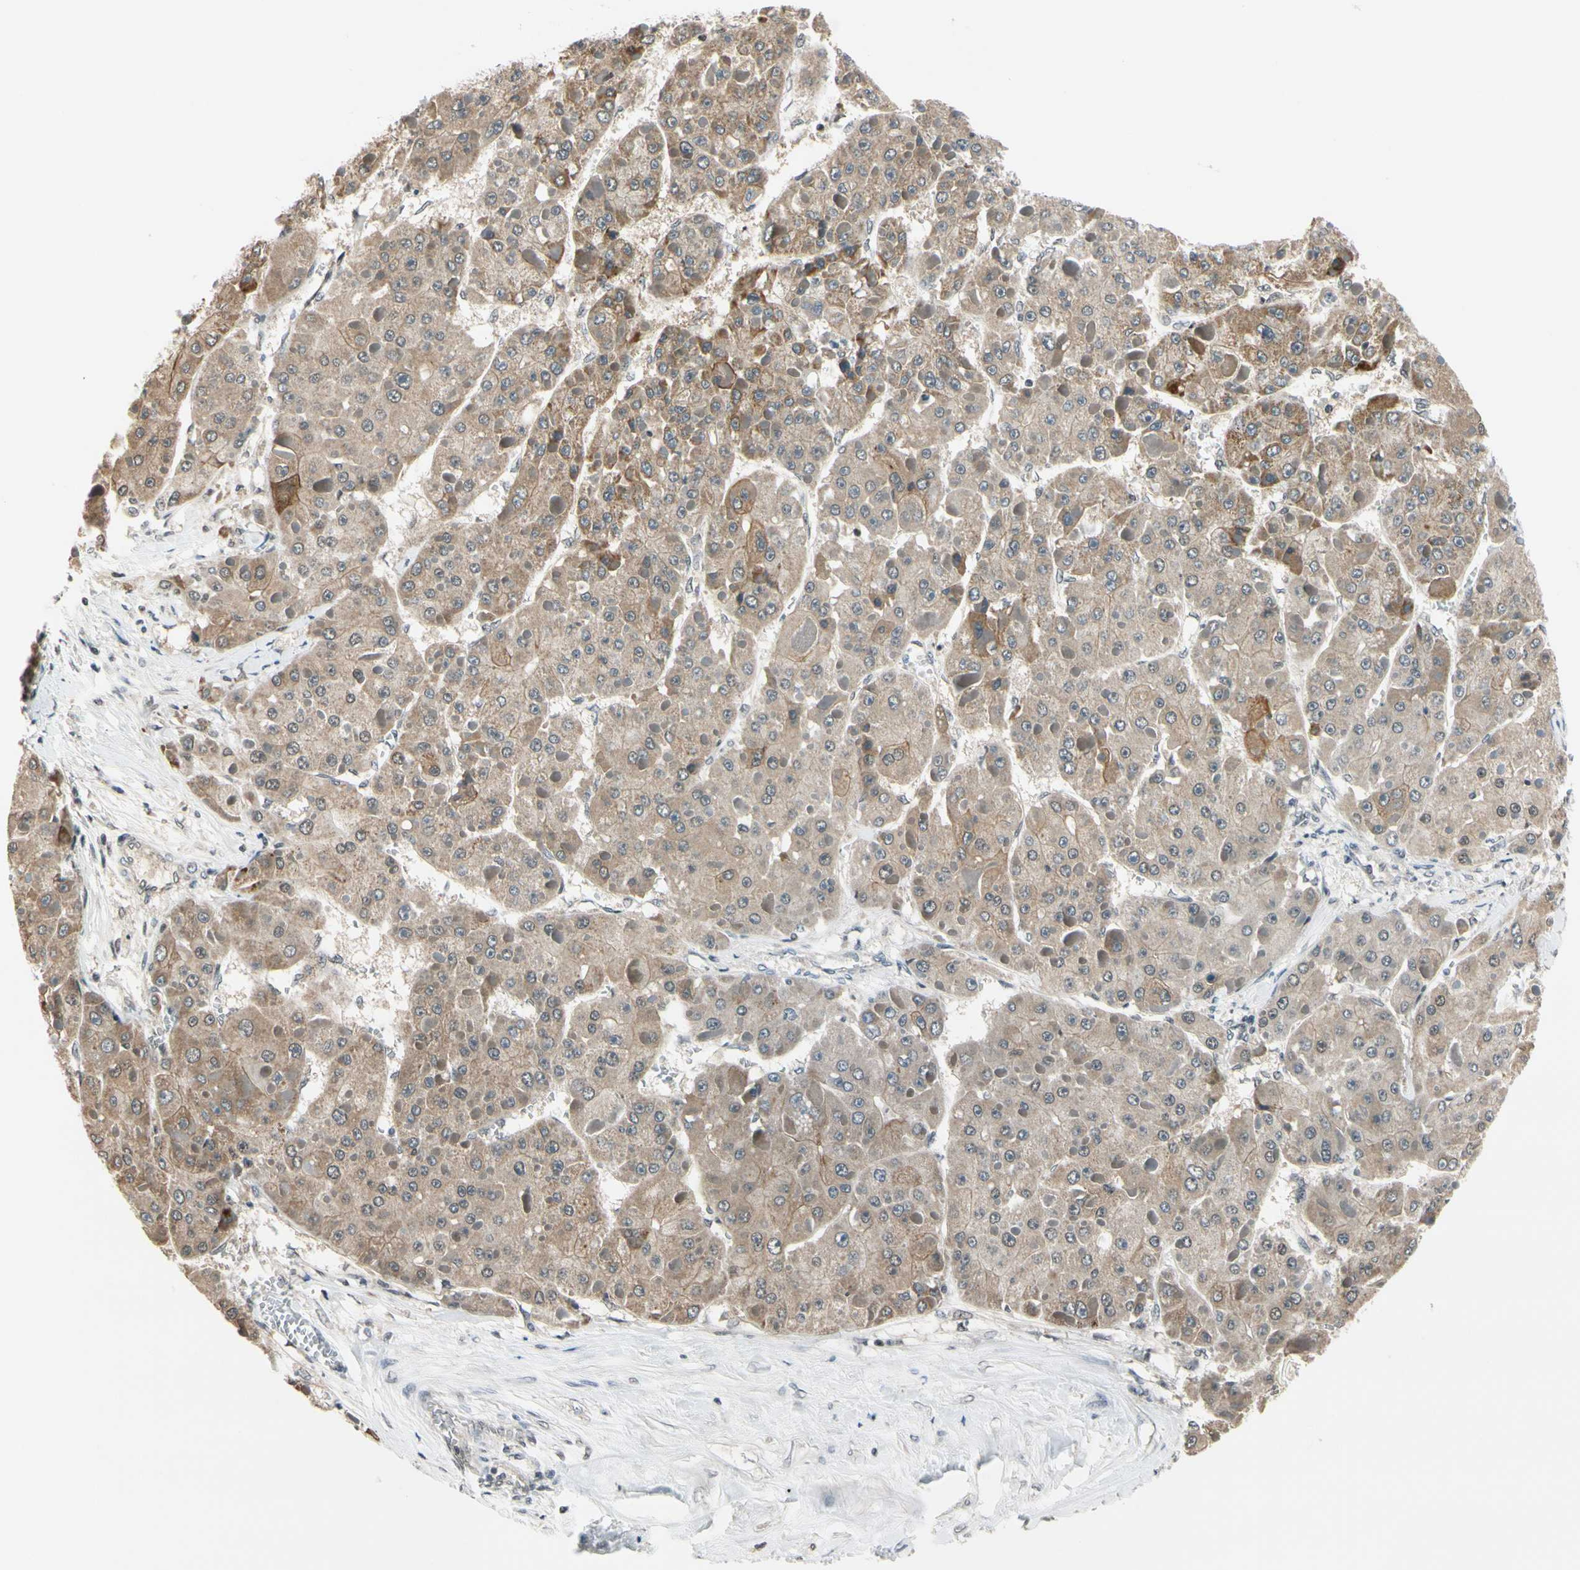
{"staining": {"intensity": "moderate", "quantity": "25%-75%", "location": "cytoplasmic/membranous"}, "tissue": "liver cancer", "cell_type": "Tumor cells", "image_type": "cancer", "snomed": [{"axis": "morphology", "description": "Carcinoma, Hepatocellular, NOS"}, {"axis": "topography", "description": "Liver"}], "caption": "High-magnification brightfield microscopy of liver hepatocellular carcinoma stained with DAB (3,3'-diaminobenzidine) (brown) and counterstained with hematoxylin (blue). tumor cells exhibit moderate cytoplasmic/membranous staining is identified in approximately25%-75% of cells. (Stains: DAB (3,3'-diaminobenzidine) in brown, nuclei in blue, Microscopy: brightfield microscopy at high magnification).", "gene": "TAF12", "patient": {"sex": "female", "age": 73}}